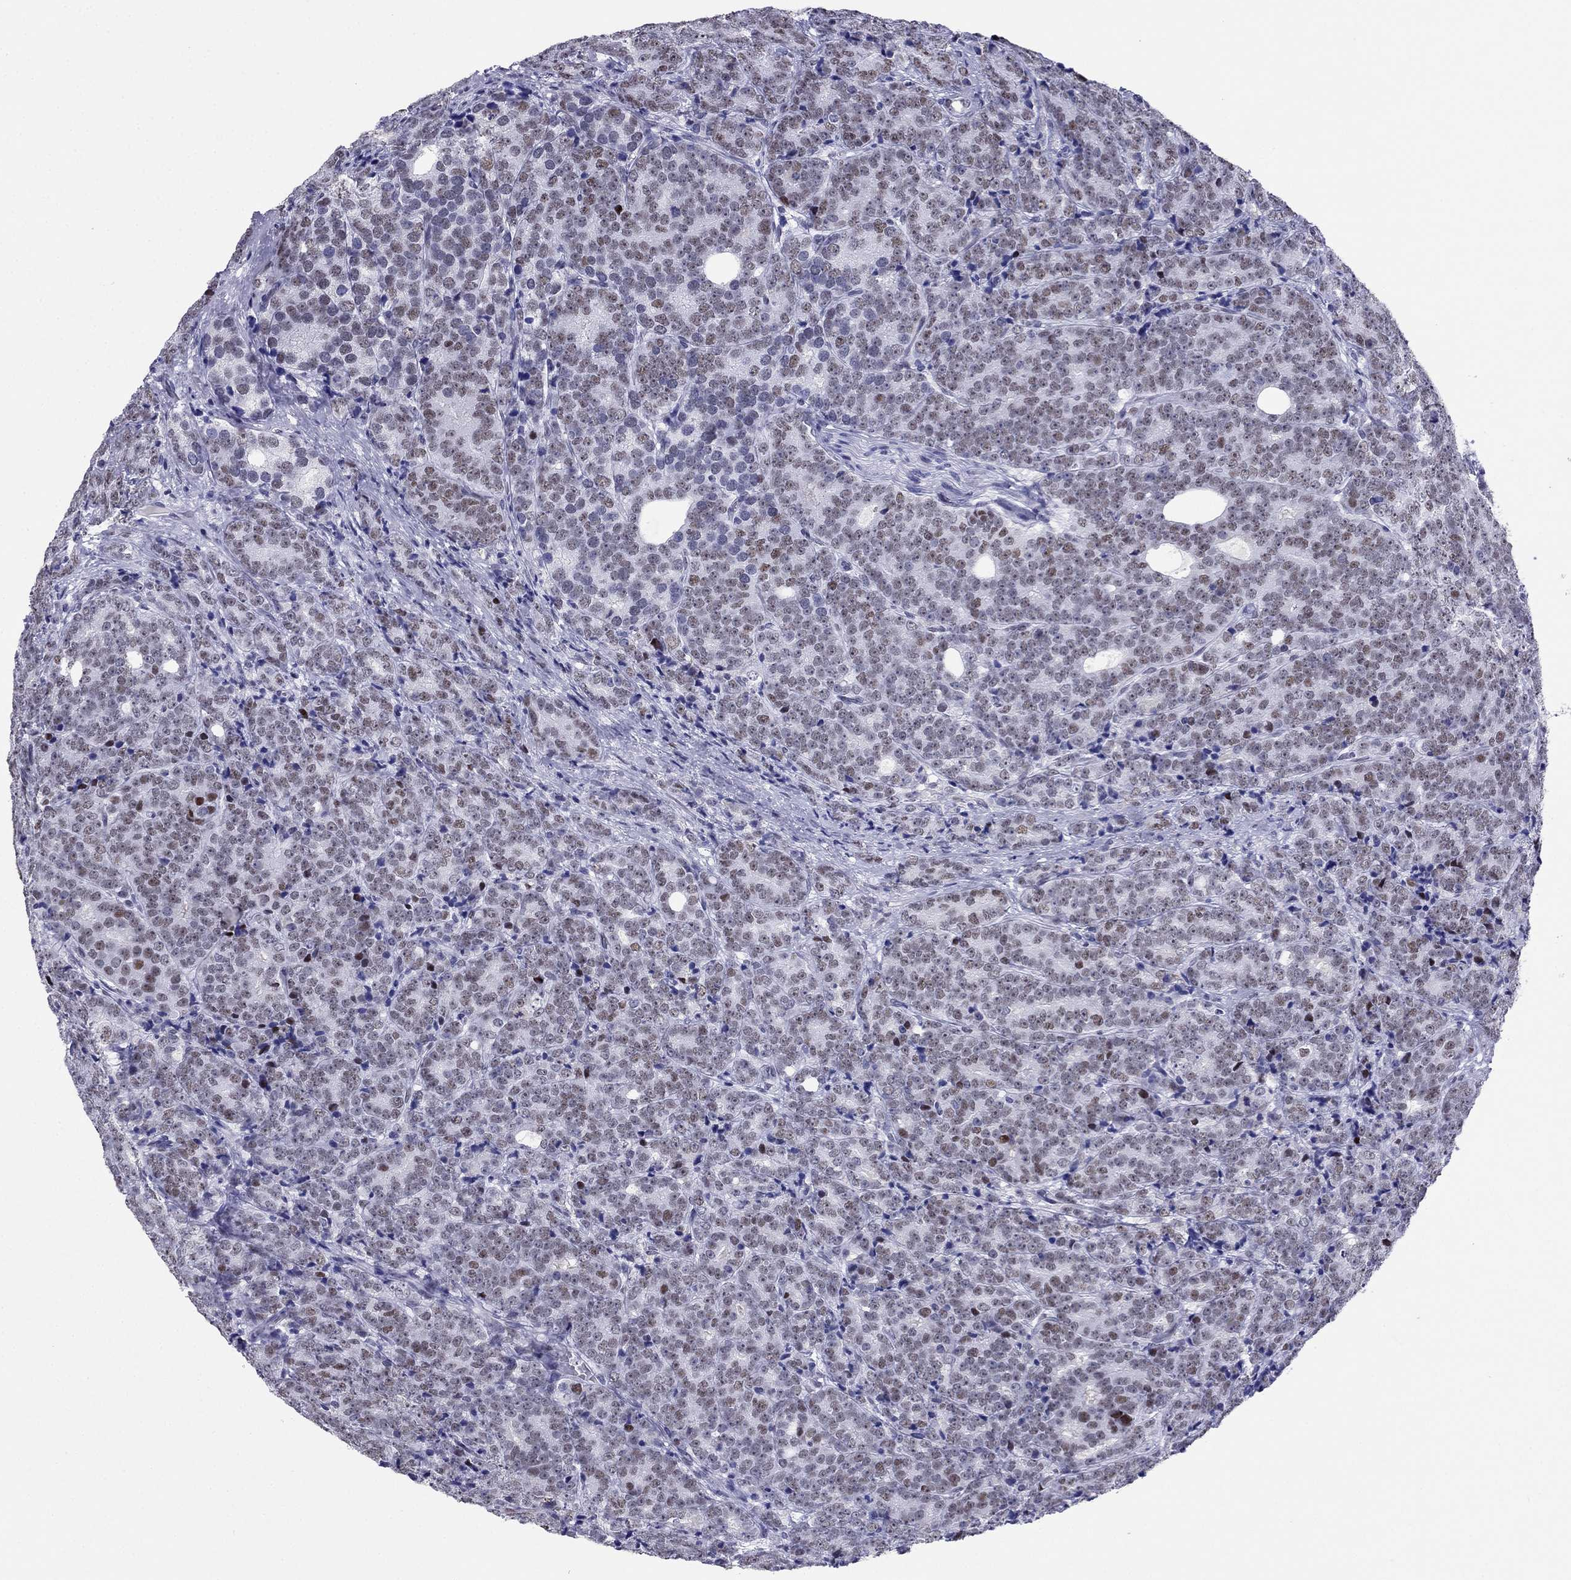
{"staining": {"intensity": "moderate", "quantity": "<25%", "location": "nuclear"}, "tissue": "prostate cancer", "cell_type": "Tumor cells", "image_type": "cancer", "snomed": [{"axis": "morphology", "description": "Adenocarcinoma, NOS"}, {"axis": "topography", "description": "Prostate"}], "caption": "Prostate cancer (adenocarcinoma) was stained to show a protein in brown. There is low levels of moderate nuclear positivity in approximately <25% of tumor cells. The staining was performed using DAB (3,3'-diaminobenzidine), with brown indicating positive protein expression. Nuclei are stained blue with hematoxylin.", "gene": "PPM1G", "patient": {"sex": "male", "age": 71}}